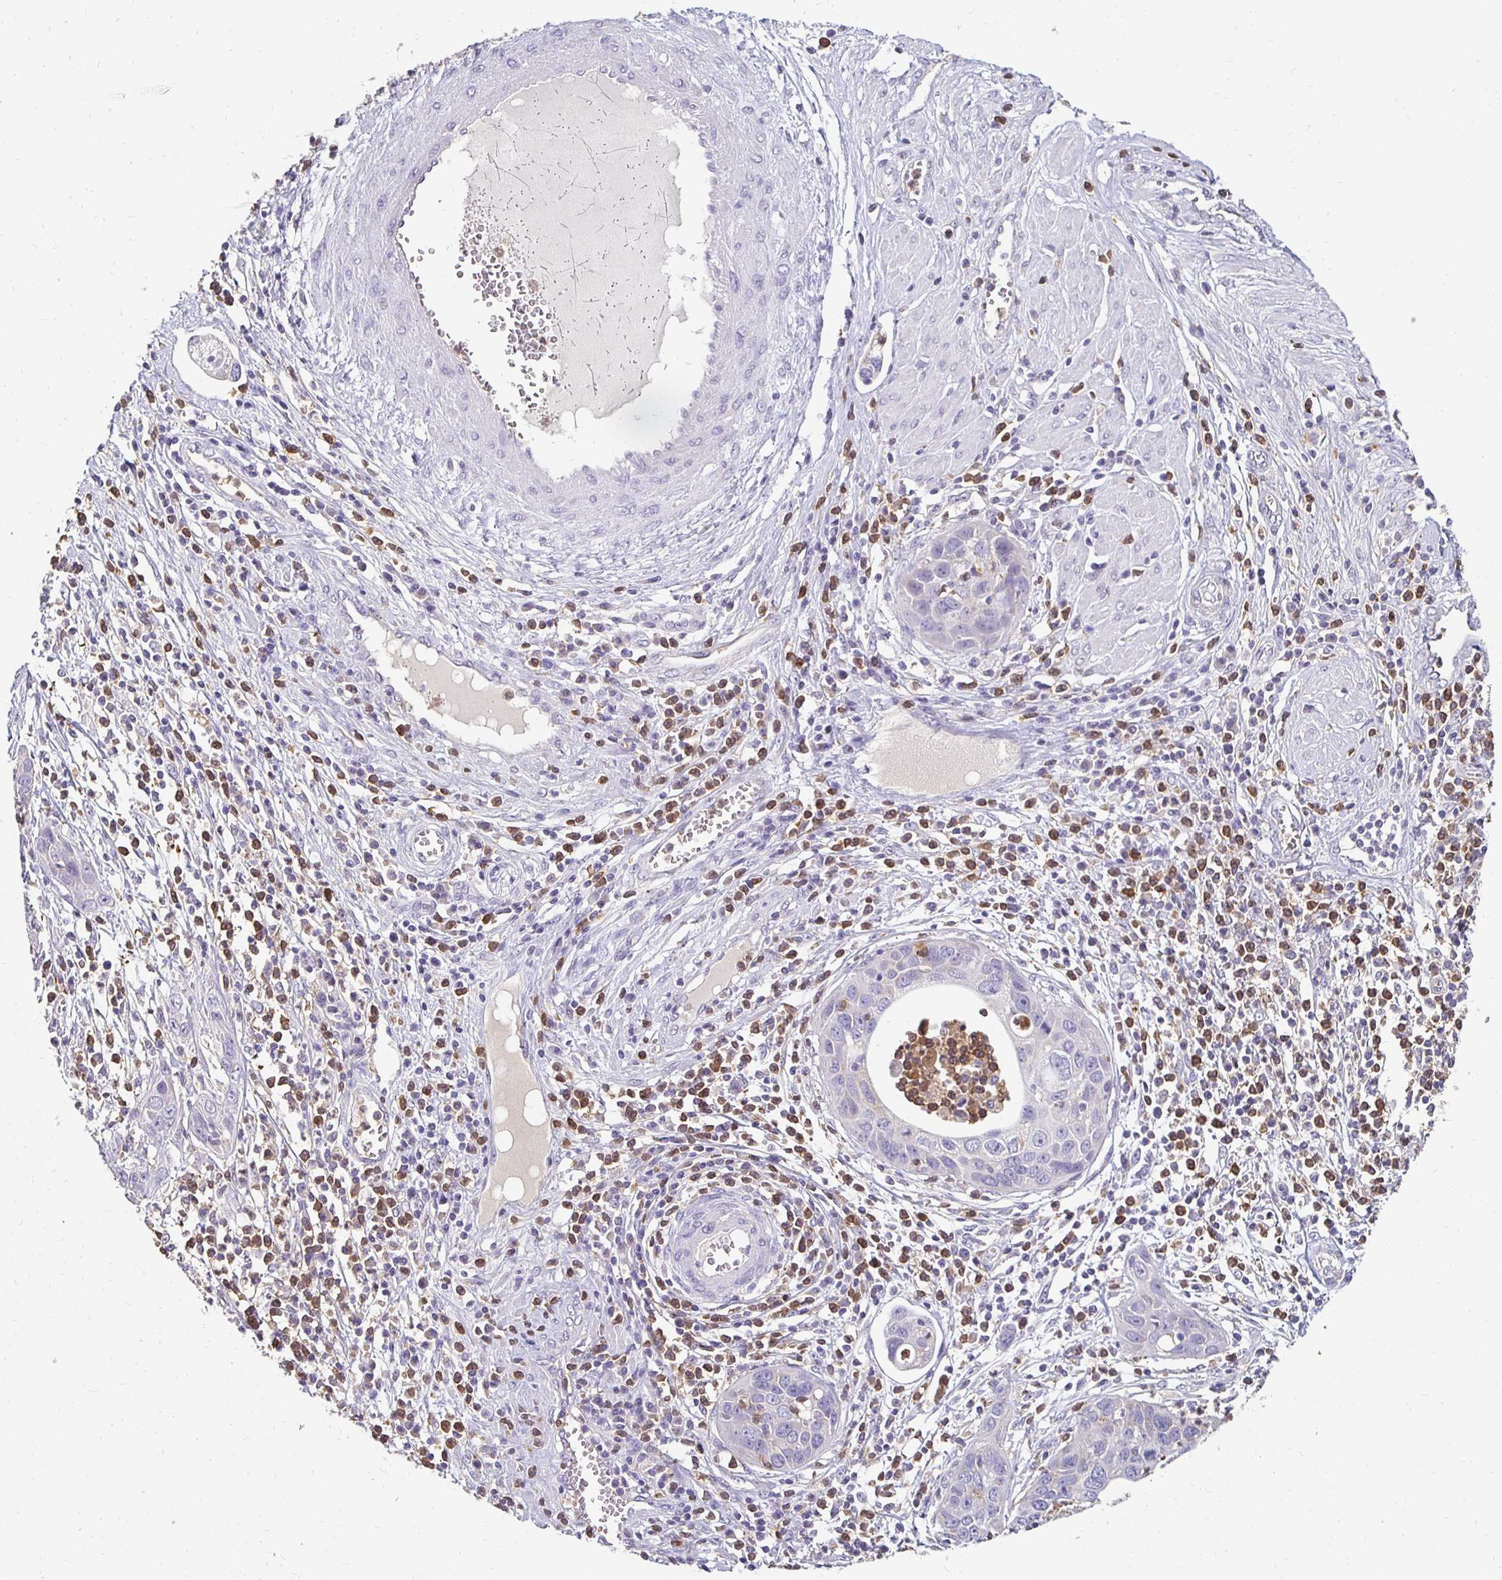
{"staining": {"intensity": "negative", "quantity": "none", "location": "none"}, "tissue": "cervical cancer", "cell_type": "Tumor cells", "image_type": "cancer", "snomed": [{"axis": "morphology", "description": "Squamous cell carcinoma, NOS"}, {"axis": "topography", "description": "Cervix"}], "caption": "This is a photomicrograph of immunohistochemistry (IHC) staining of cervical cancer (squamous cell carcinoma), which shows no expression in tumor cells.", "gene": "GK2", "patient": {"sex": "female", "age": 36}}